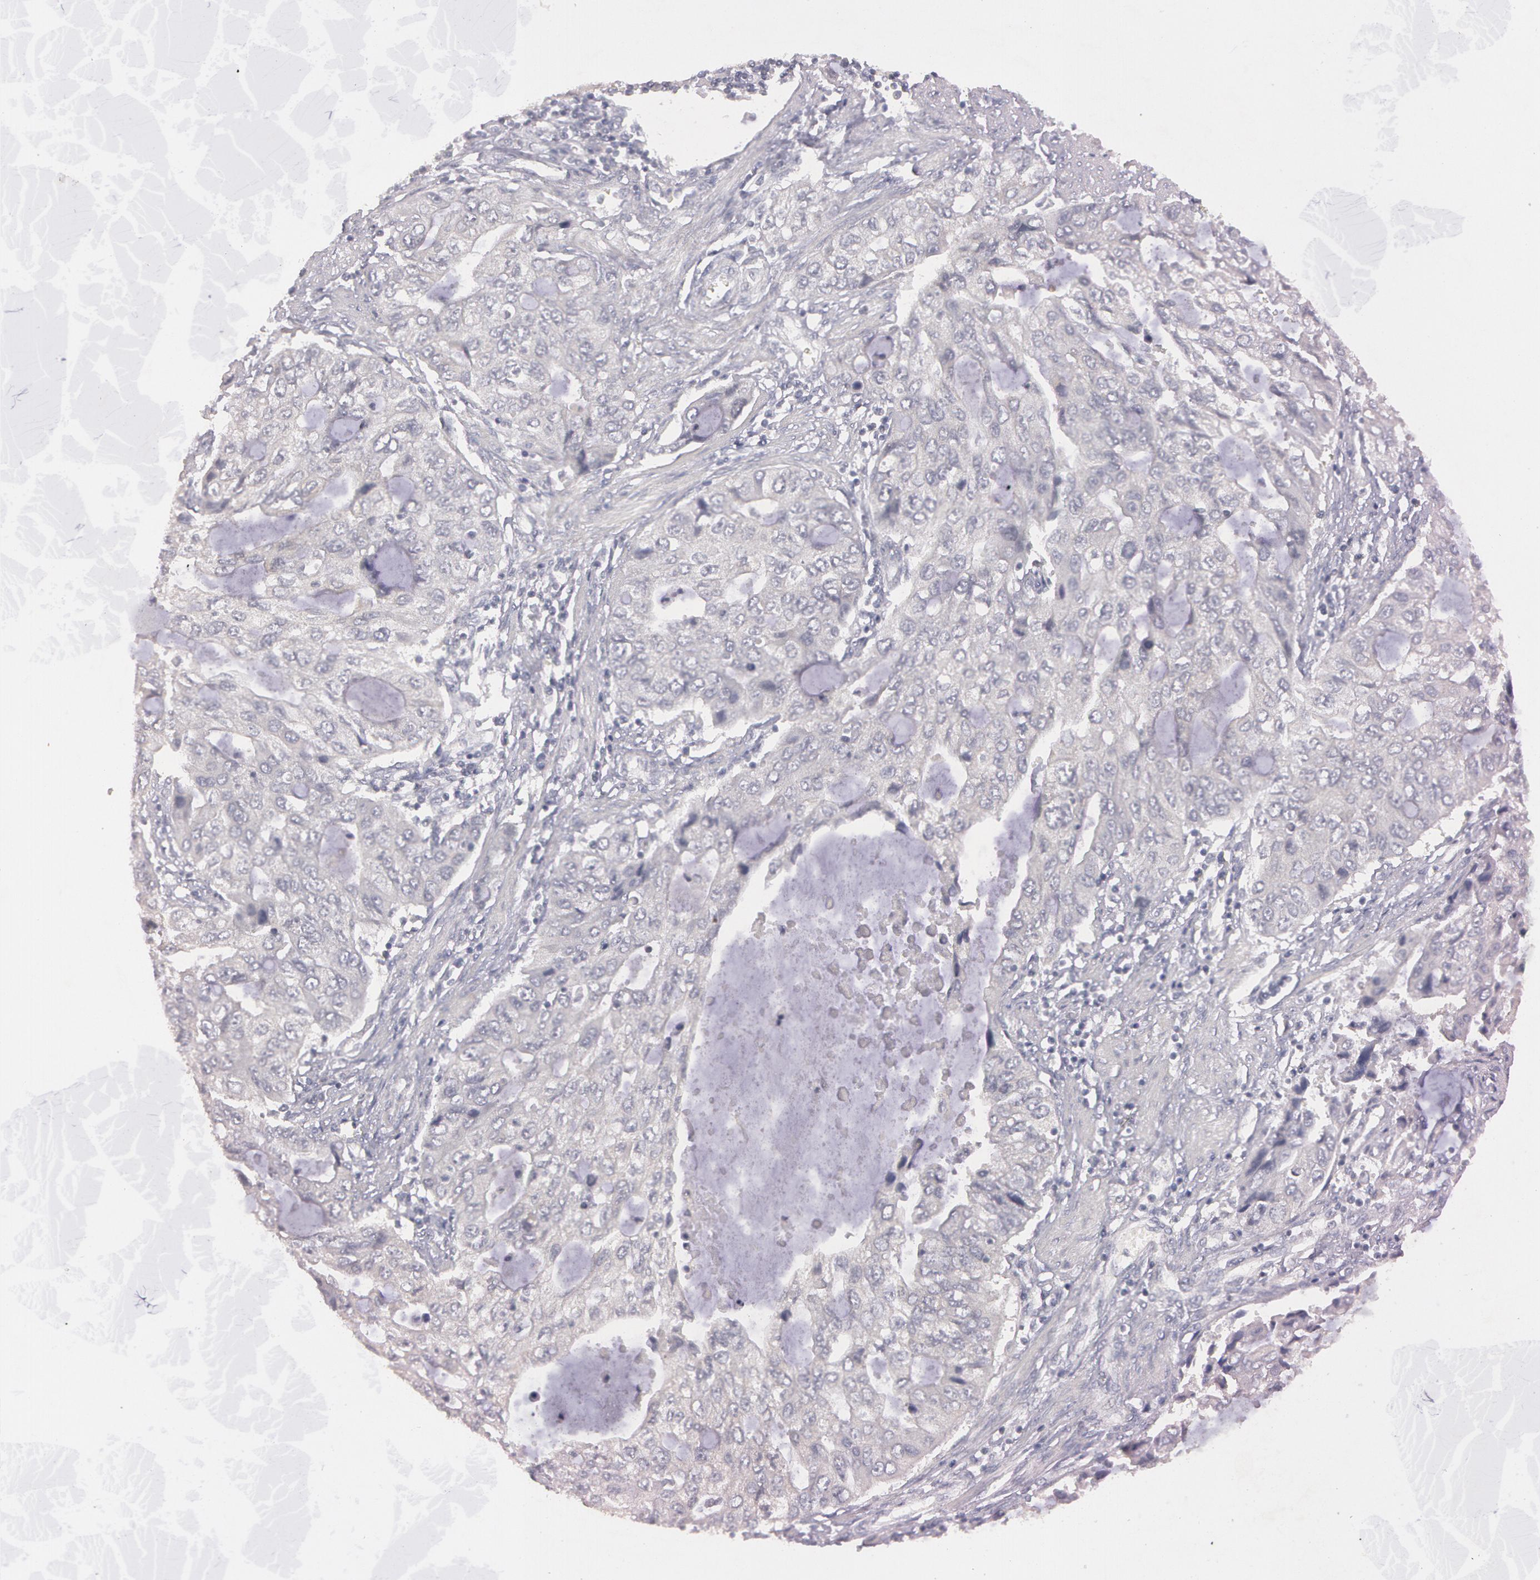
{"staining": {"intensity": "negative", "quantity": "none", "location": "none"}, "tissue": "stomach cancer", "cell_type": "Tumor cells", "image_type": "cancer", "snomed": [{"axis": "morphology", "description": "Adenocarcinoma, NOS"}, {"axis": "topography", "description": "Stomach, upper"}], "caption": "Micrograph shows no significant protein staining in tumor cells of stomach adenocarcinoma.", "gene": "MXRA5", "patient": {"sex": "female", "age": 52}}